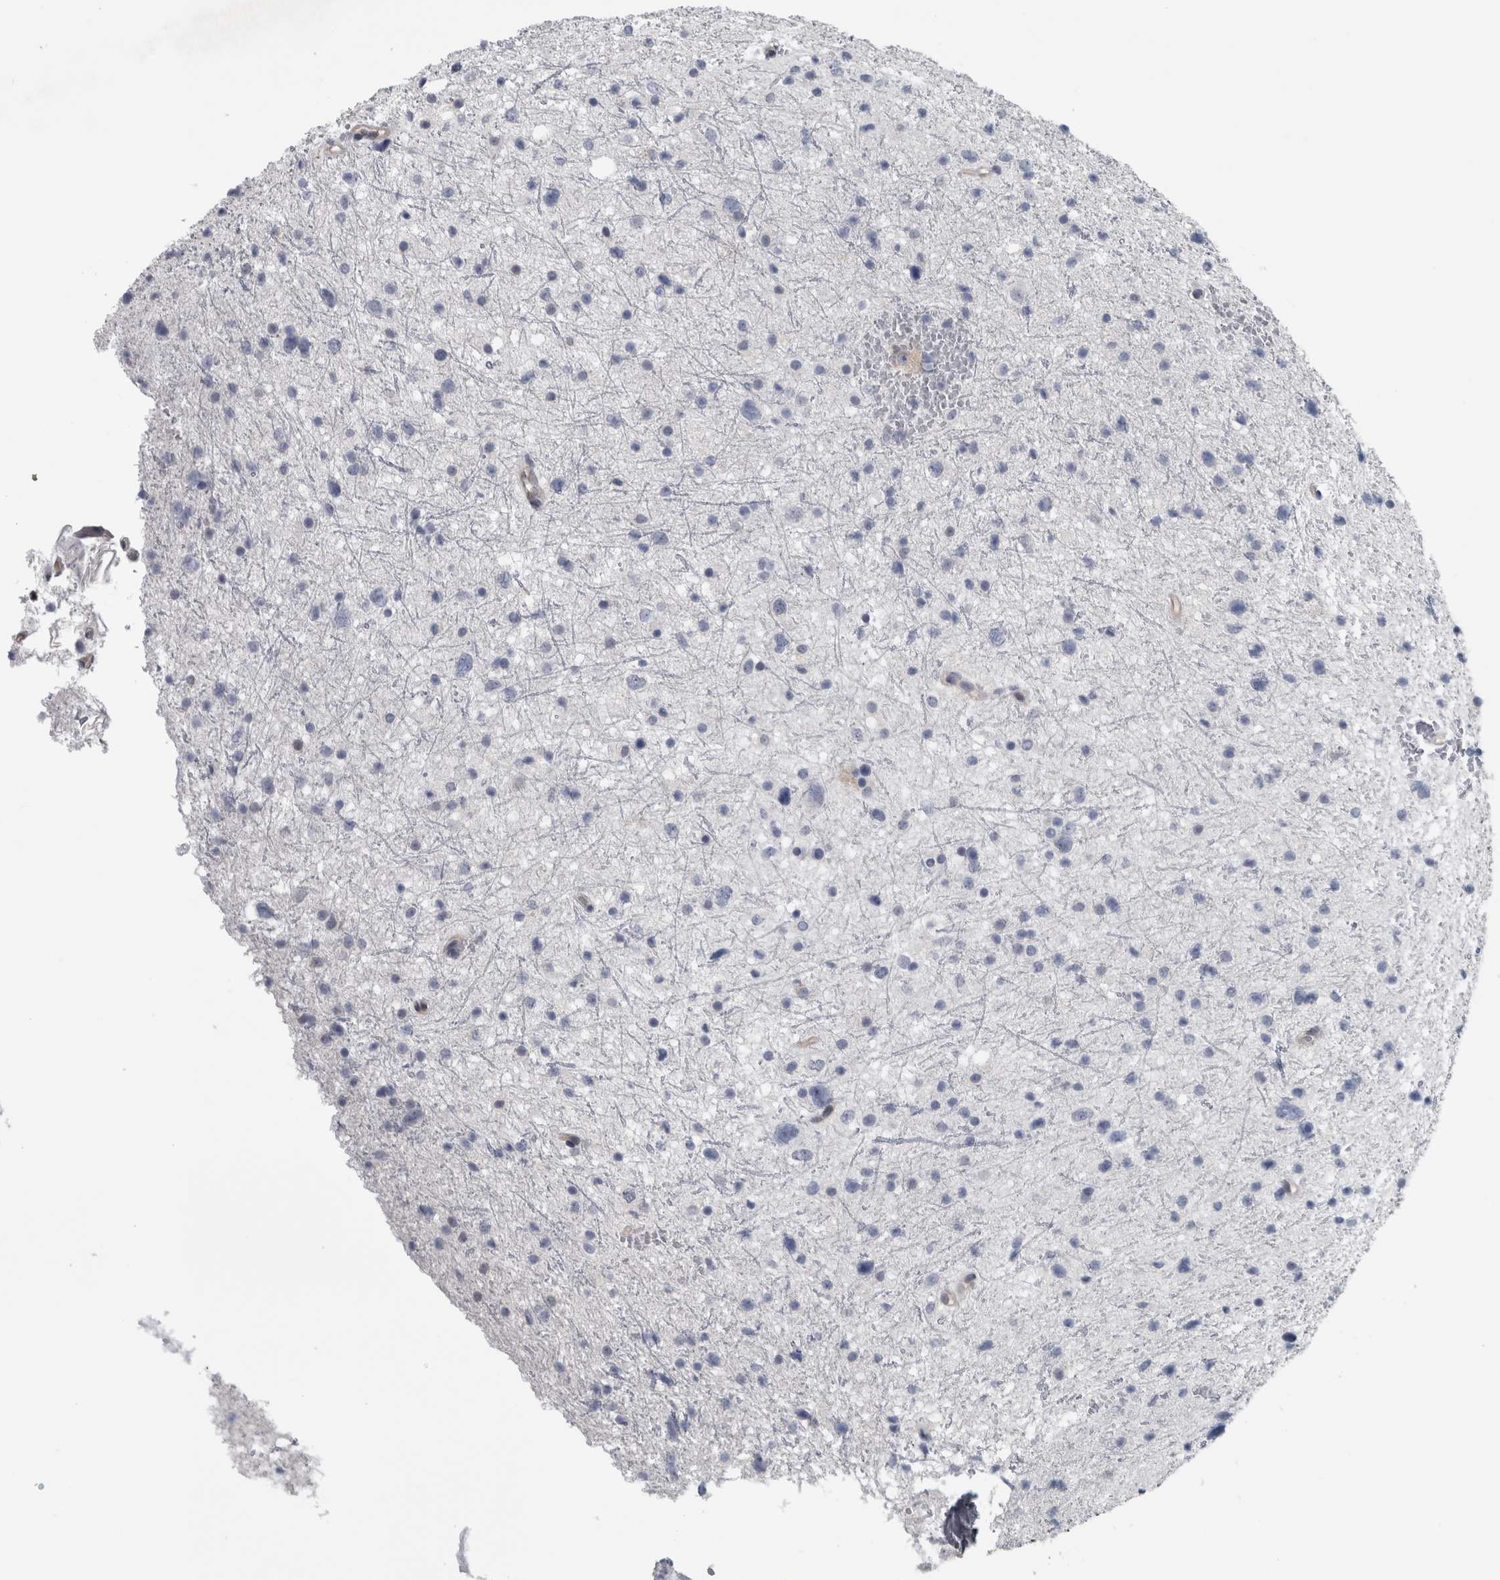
{"staining": {"intensity": "negative", "quantity": "none", "location": "none"}, "tissue": "glioma", "cell_type": "Tumor cells", "image_type": "cancer", "snomed": [{"axis": "morphology", "description": "Glioma, malignant, Low grade"}, {"axis": "topography", "description": "Brain"}], "caption": "Tumor cells show no significant protein positivity in malignant glioma (low-grade). The staining was performed using DAB to visualize the protein expression in brown, while the nuclei were stained in blue with hematoxylin (Magnification: 20x).", "gene": "NAPRT", "patient": {"sex": "female", "age": 37}}